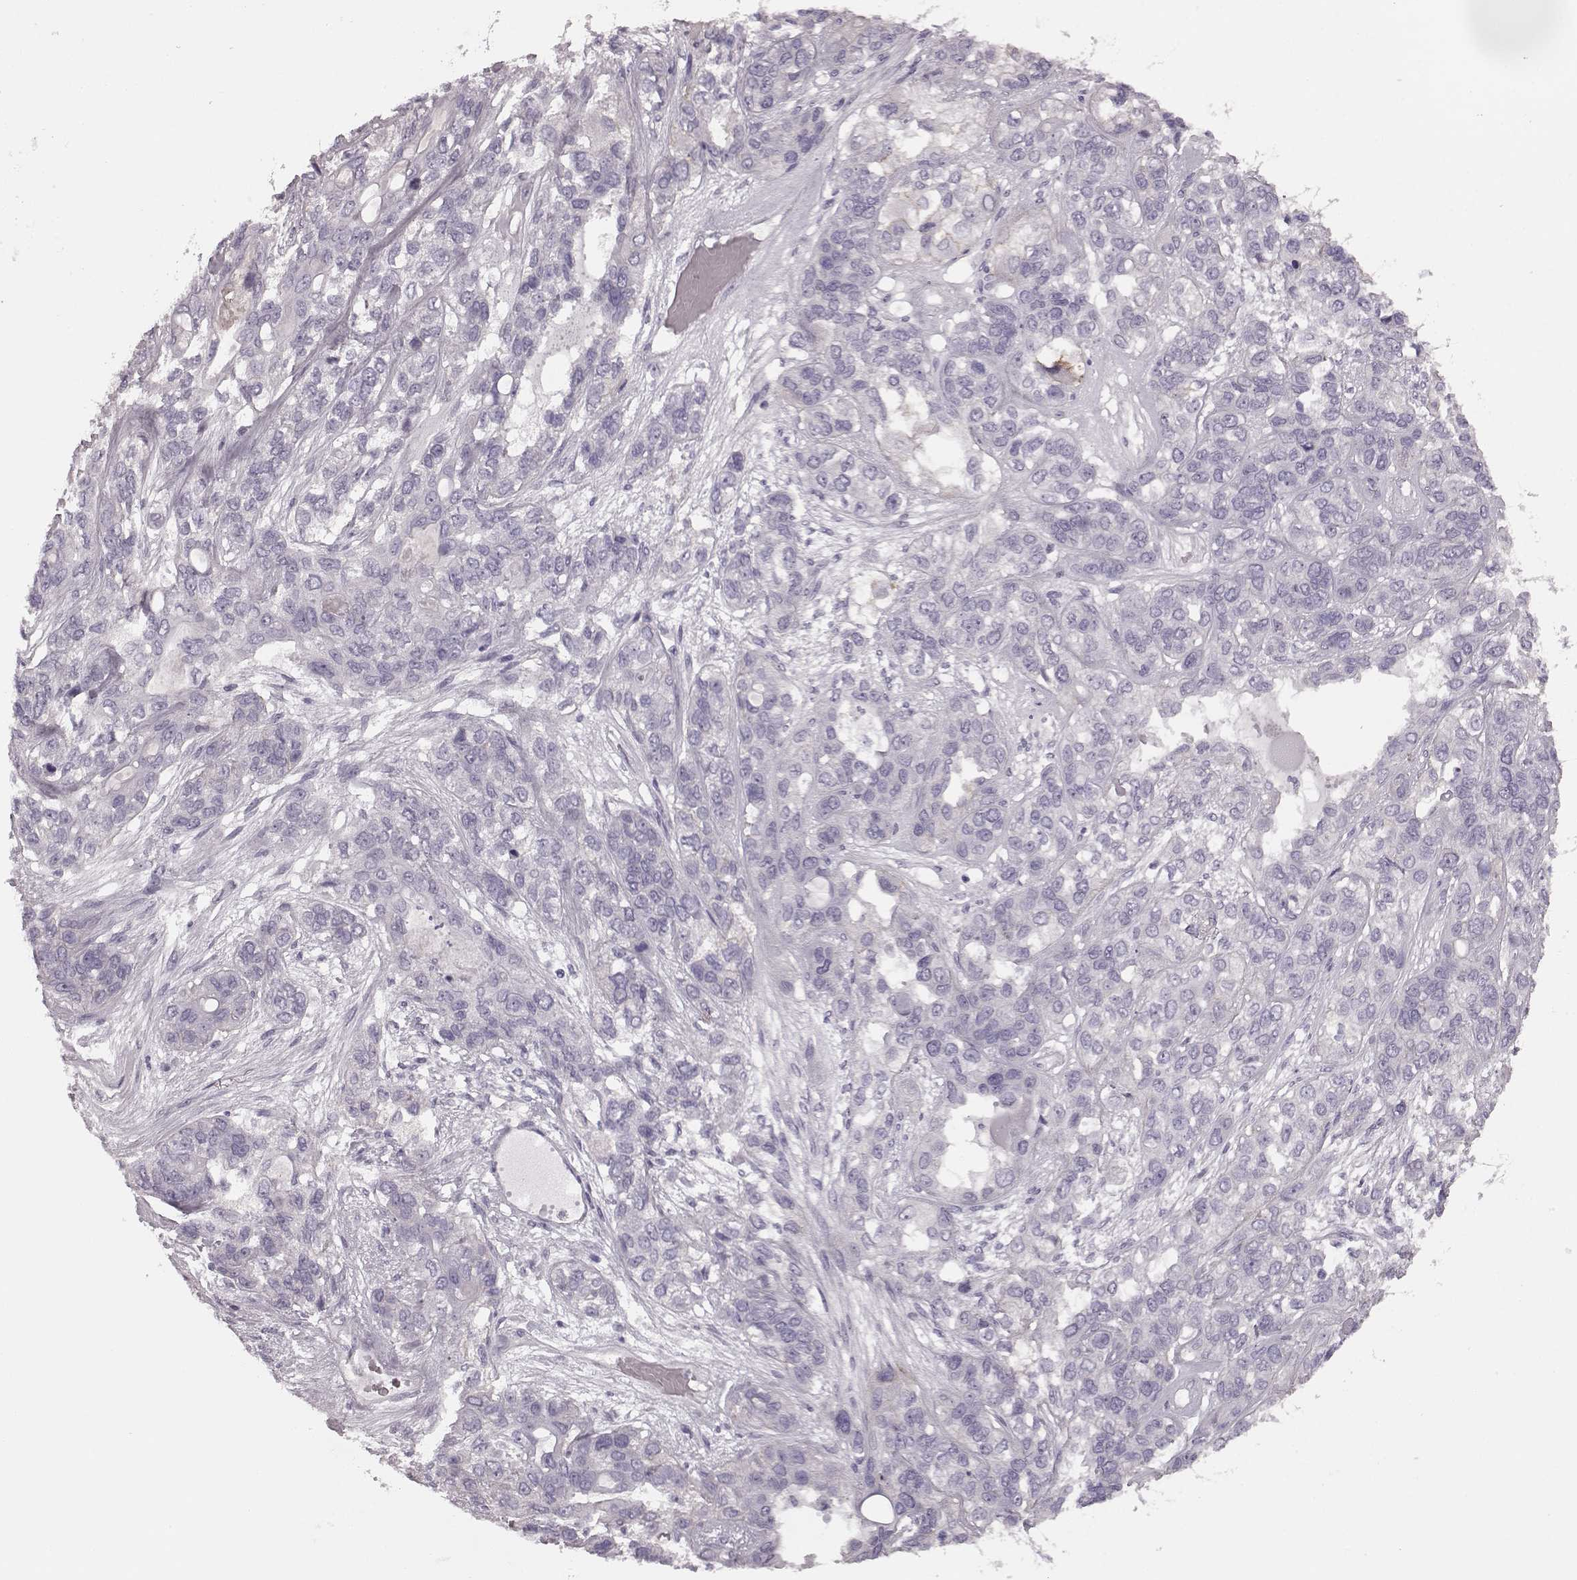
{"staining": {"intensity": "negative", "quantity": "none", "location": "none"}, "tissue": "lung cancer", "cell_type": "Tumor cells", "image_type": "cancer", "snomed": [{"axis": "morphology", "description": "Squamous cell carcinoma, NOS"}, {"axis": "topography", "description": "Lung"}], "caption": "The IHC histopathology image has no significant expression in tumor cells of lung squamous cell carcinoma tissue. (Stains: DAB IHC with hematoxylin counter stain, Microscopy: brightfield microscopy at high magnification).", "gene": "CRYBA2", "patient": {"sex": "female", "age": 70}}